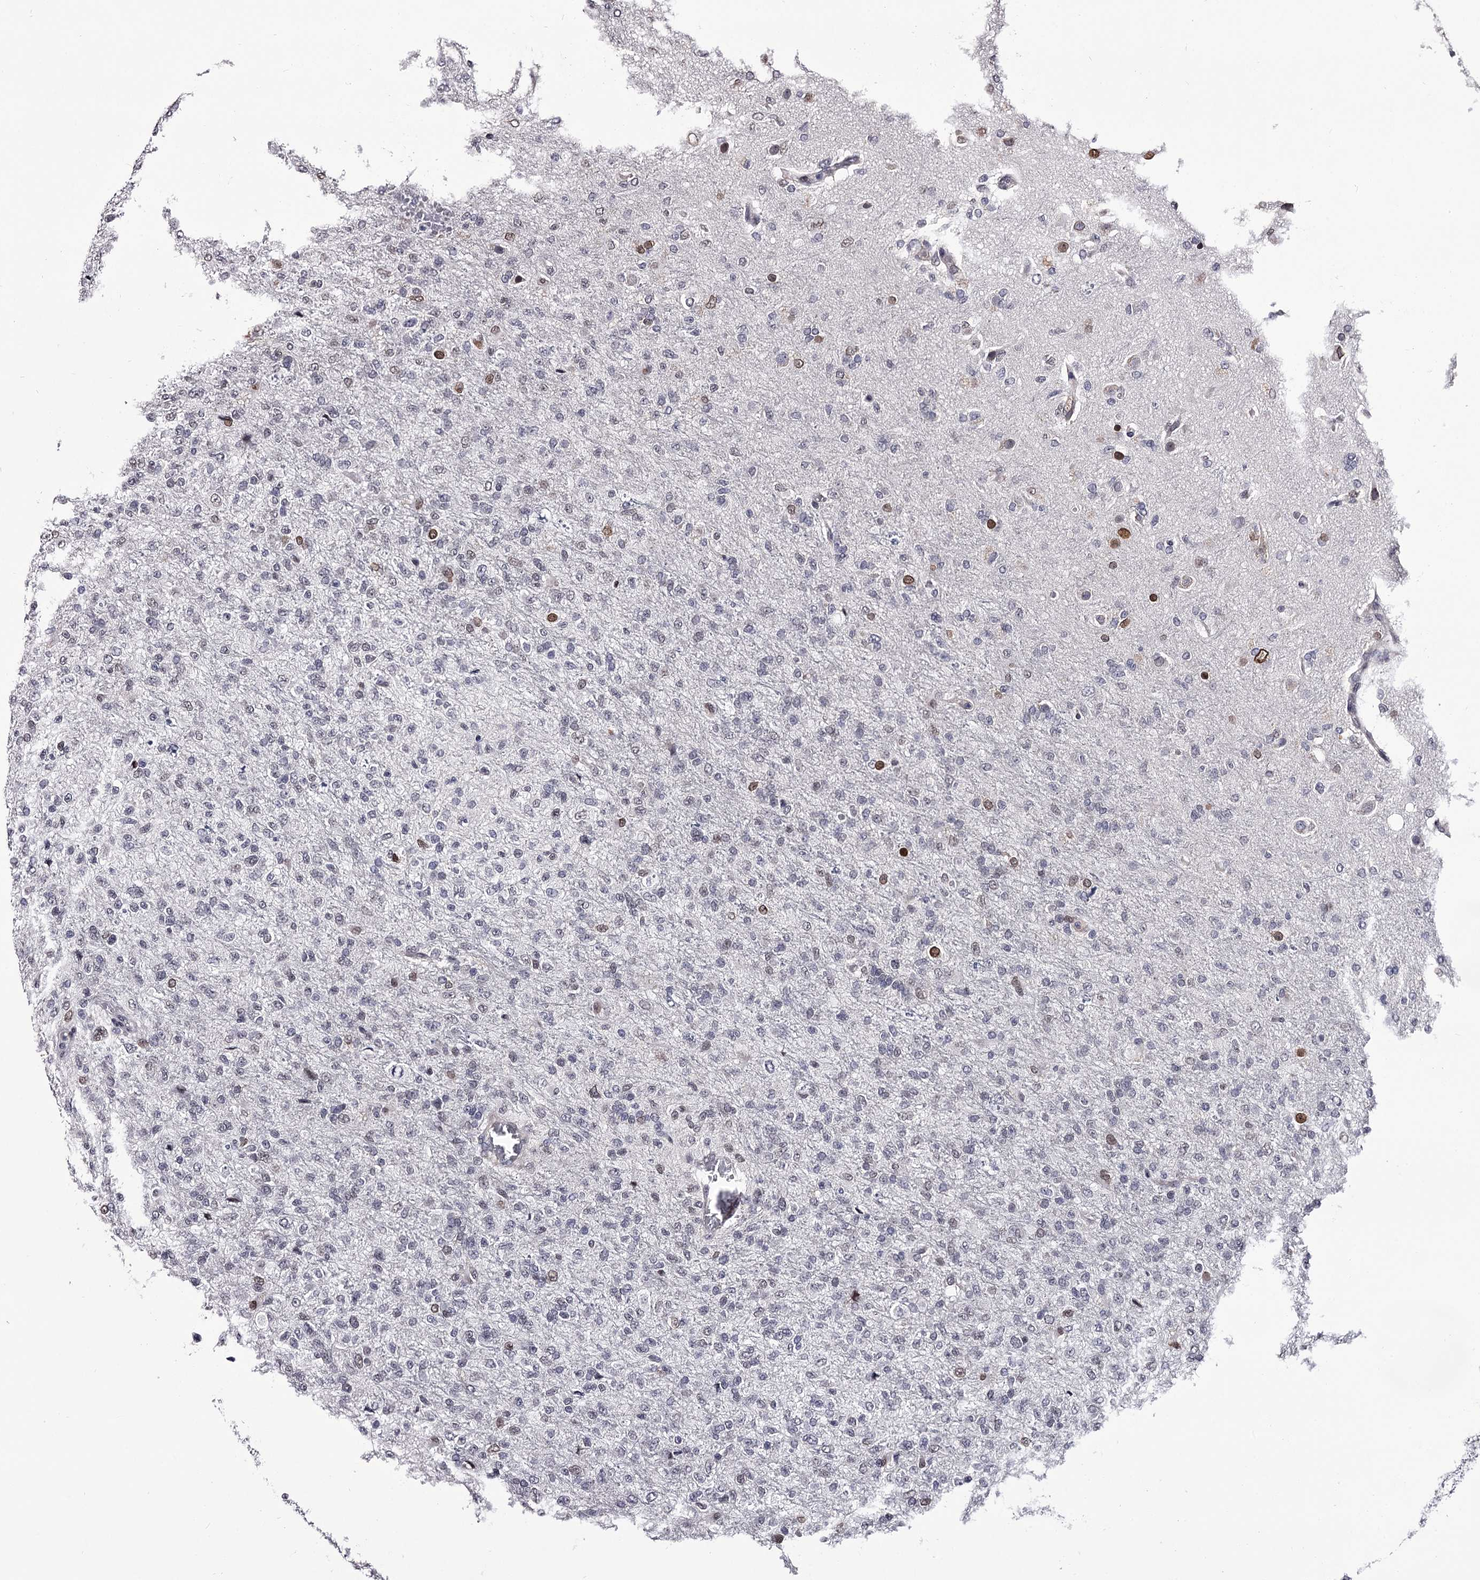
{"staining": {"intensity": "negative", "quantity": "none", "location": "none"}, "tissue": "glioma", "cell_type": "Tumor cells", "image_type": "cancer", "snomed": [{"axis": "morphology", "description": "Glioma, malignant, High grade"}, {"axis": "topography", "description": "Brain"}], "caption": "Immunohistochemical staining of malignant glioma (high-grade) shows no significant positivity in tumor cells. Brightfield microscopy of immunohistochemistry stained with DAB (3,3'-diaminobenzidine) (brown) and hematoxylin (blue), captured at high magnification.", "gene": "OVOL2", "patient": {"sex": "female", "age": 74}}